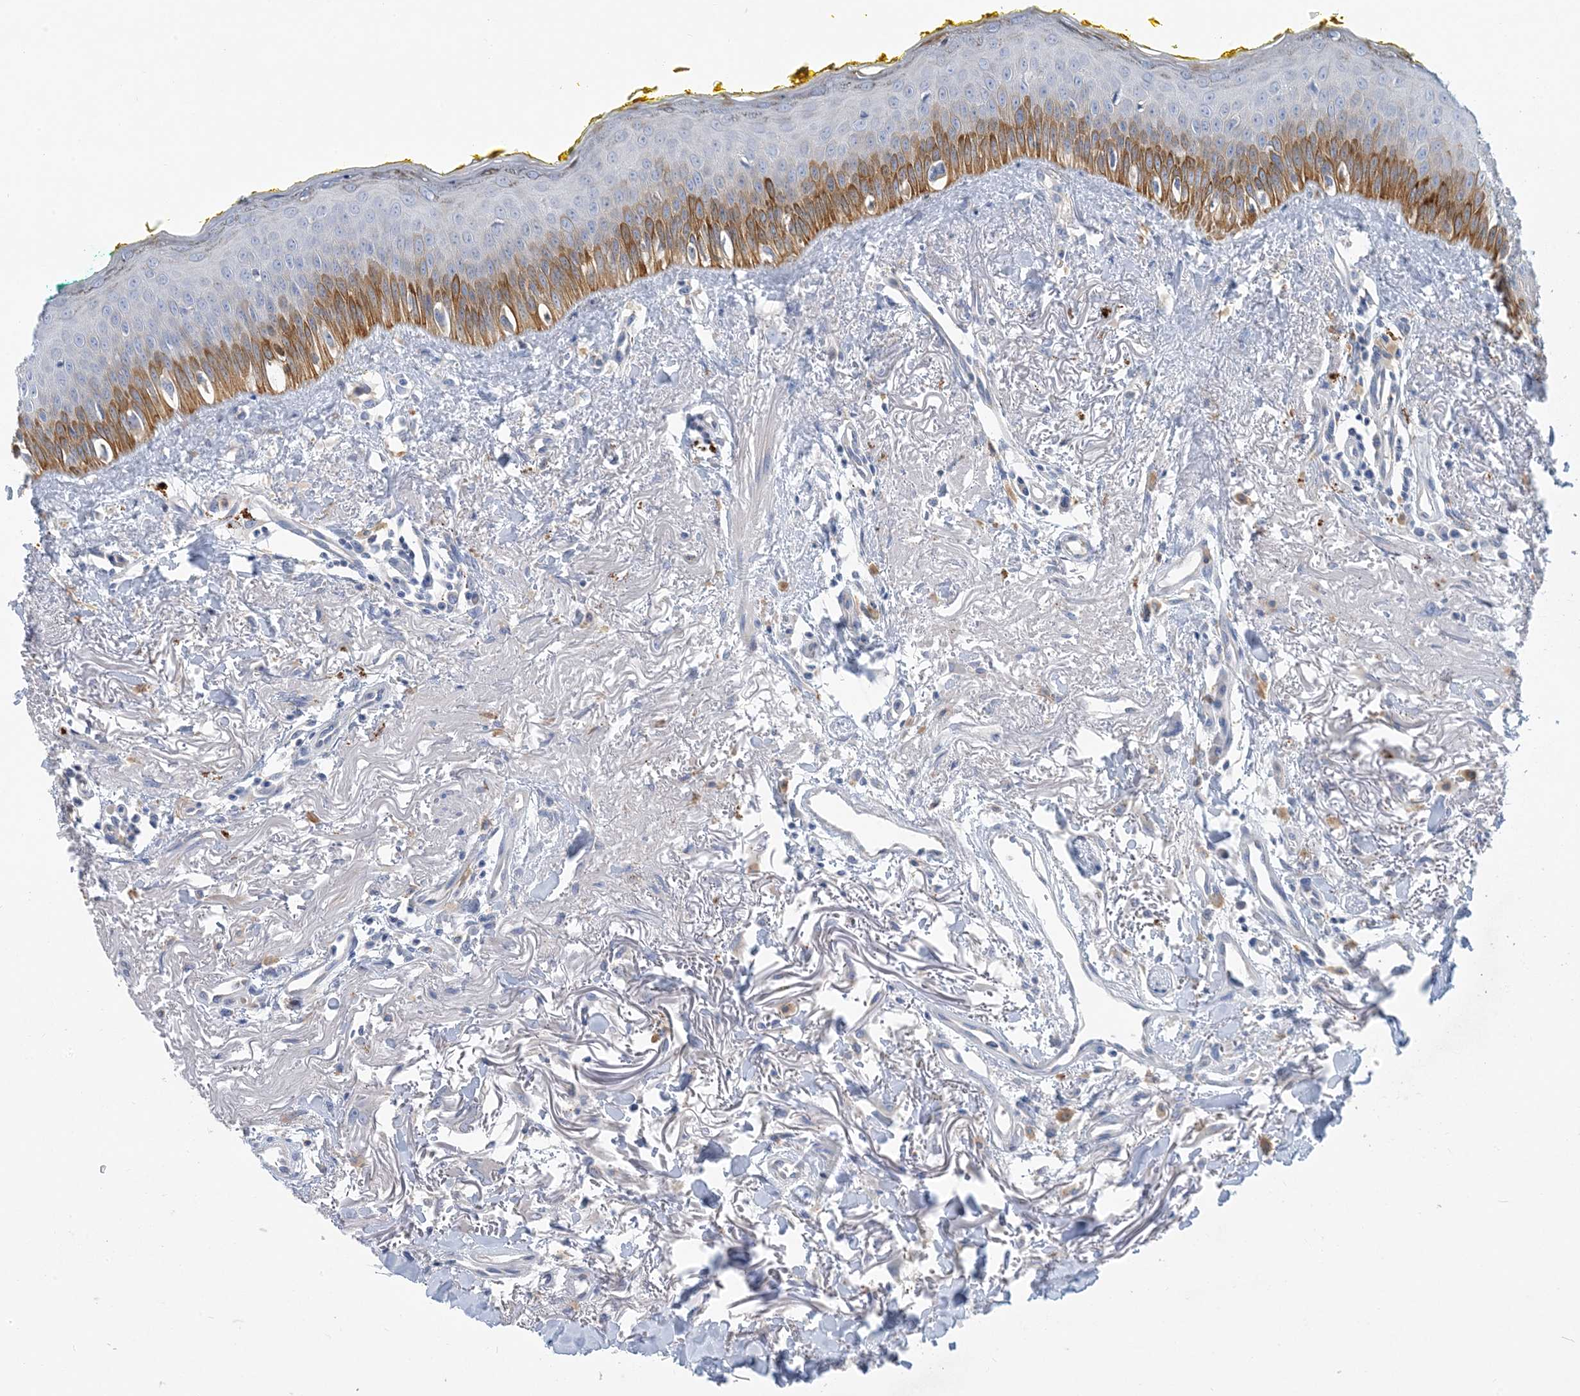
{"staining": {"intensity": "moderate", "quantity": "25%-75%", "location": "cytoplasmic/membranous"}, "tissue": "oral mucosa", "cell_type": "Squamous epithelial cells", "image_type": "normal", "snomed": [{"axis": "morphology", "description": "Normal tissue, NOS"}, {"axis": "topography", "description": "Oral tissue"}], "caption": "Approximately 25%-75% of squamous epithelial cells in benign human oral mucosa exhibit moderate cytoplasmic/membranous protein expression as visualized by brown immunohistochemical staining.", "gene": "ZCCHC12", "patient": {"sex": "female", "age": 70}}